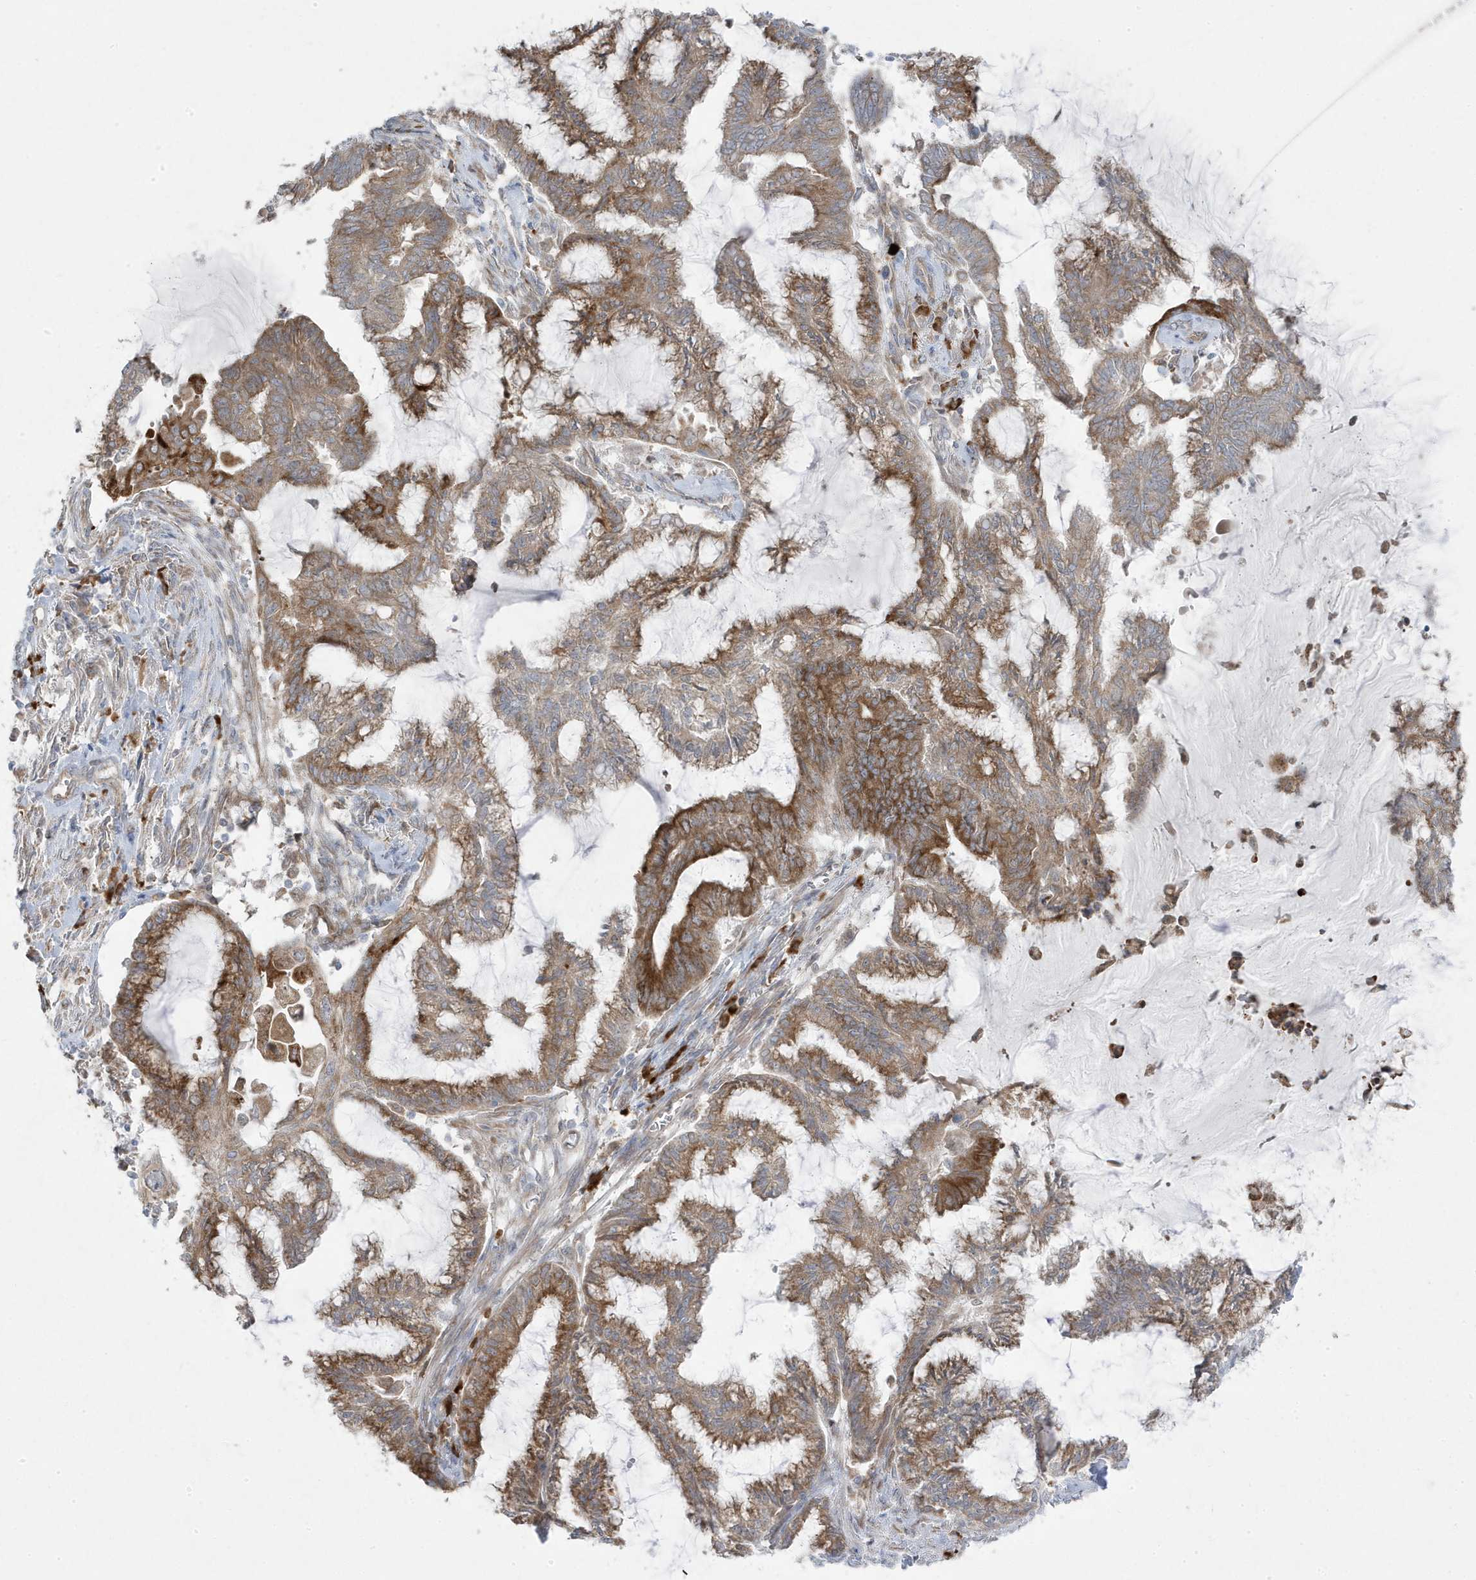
{"staining": {"intensity": "strong", "quantity": "25%-75%", "location": "cytoplasmic/membranous"}, "tissue": "endometrial cancer", "cell_type": "Tumor cells", "image_type": "cancer", "snomed": [{"axis": "morphology", "description": "Adenocarcinoma, NOS"}, {"axis": "topography", "description": "Endometrium"}], "caption": "Immunohistochemistry (IHC) (DAB) staining of human endometrial cancer (adenocarcinoma) reveals strong cytoplasmic/membranous protein staining in approximately 25%-75% of tumor cells.", "gene": "ZNF654", "patient": {"sex": "female", "age": 86}}